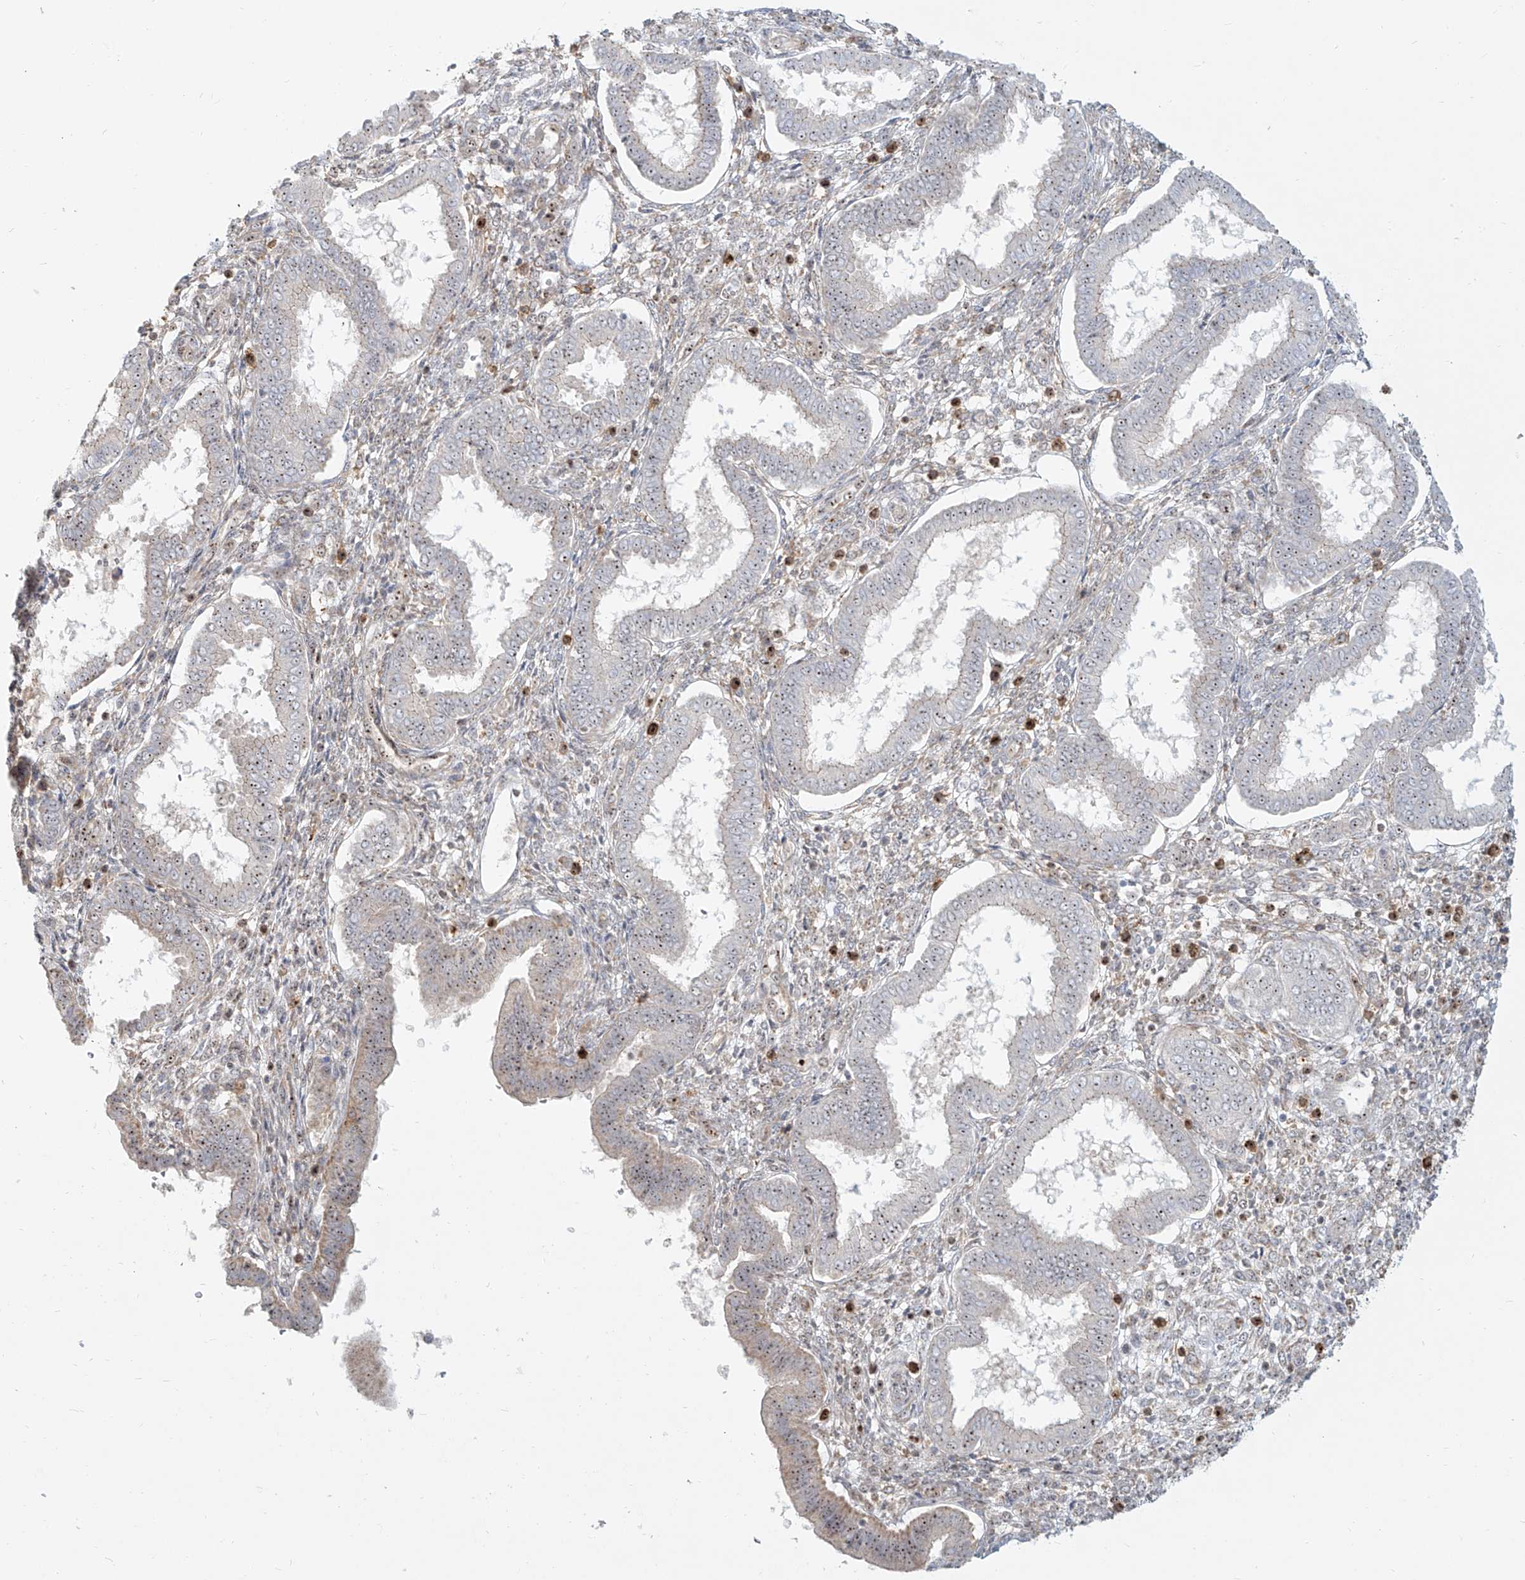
{"staining": {"intensity": "moderate", "quantity": "<25%", "location": "cytoplasmic/membranous,nuclear"}, "tissue": "endometrium", "cell_type": "Cells in endometrial stroma", "image_type": "normal", "snomed": [{"axis": "morphology", "description": "Normal tissue, NOS"}, {"axis": "topography", "description": "Endometrium"}], "caption": "This photomicrograph reveals IHC staining of benign human endometrium, with low moderate cytoplasmic/membranous,nuclear expression in about <25% of cells in endometrial stroma.", "gene": "BYSL", "patient": {"sex": "female", "age": 24}}